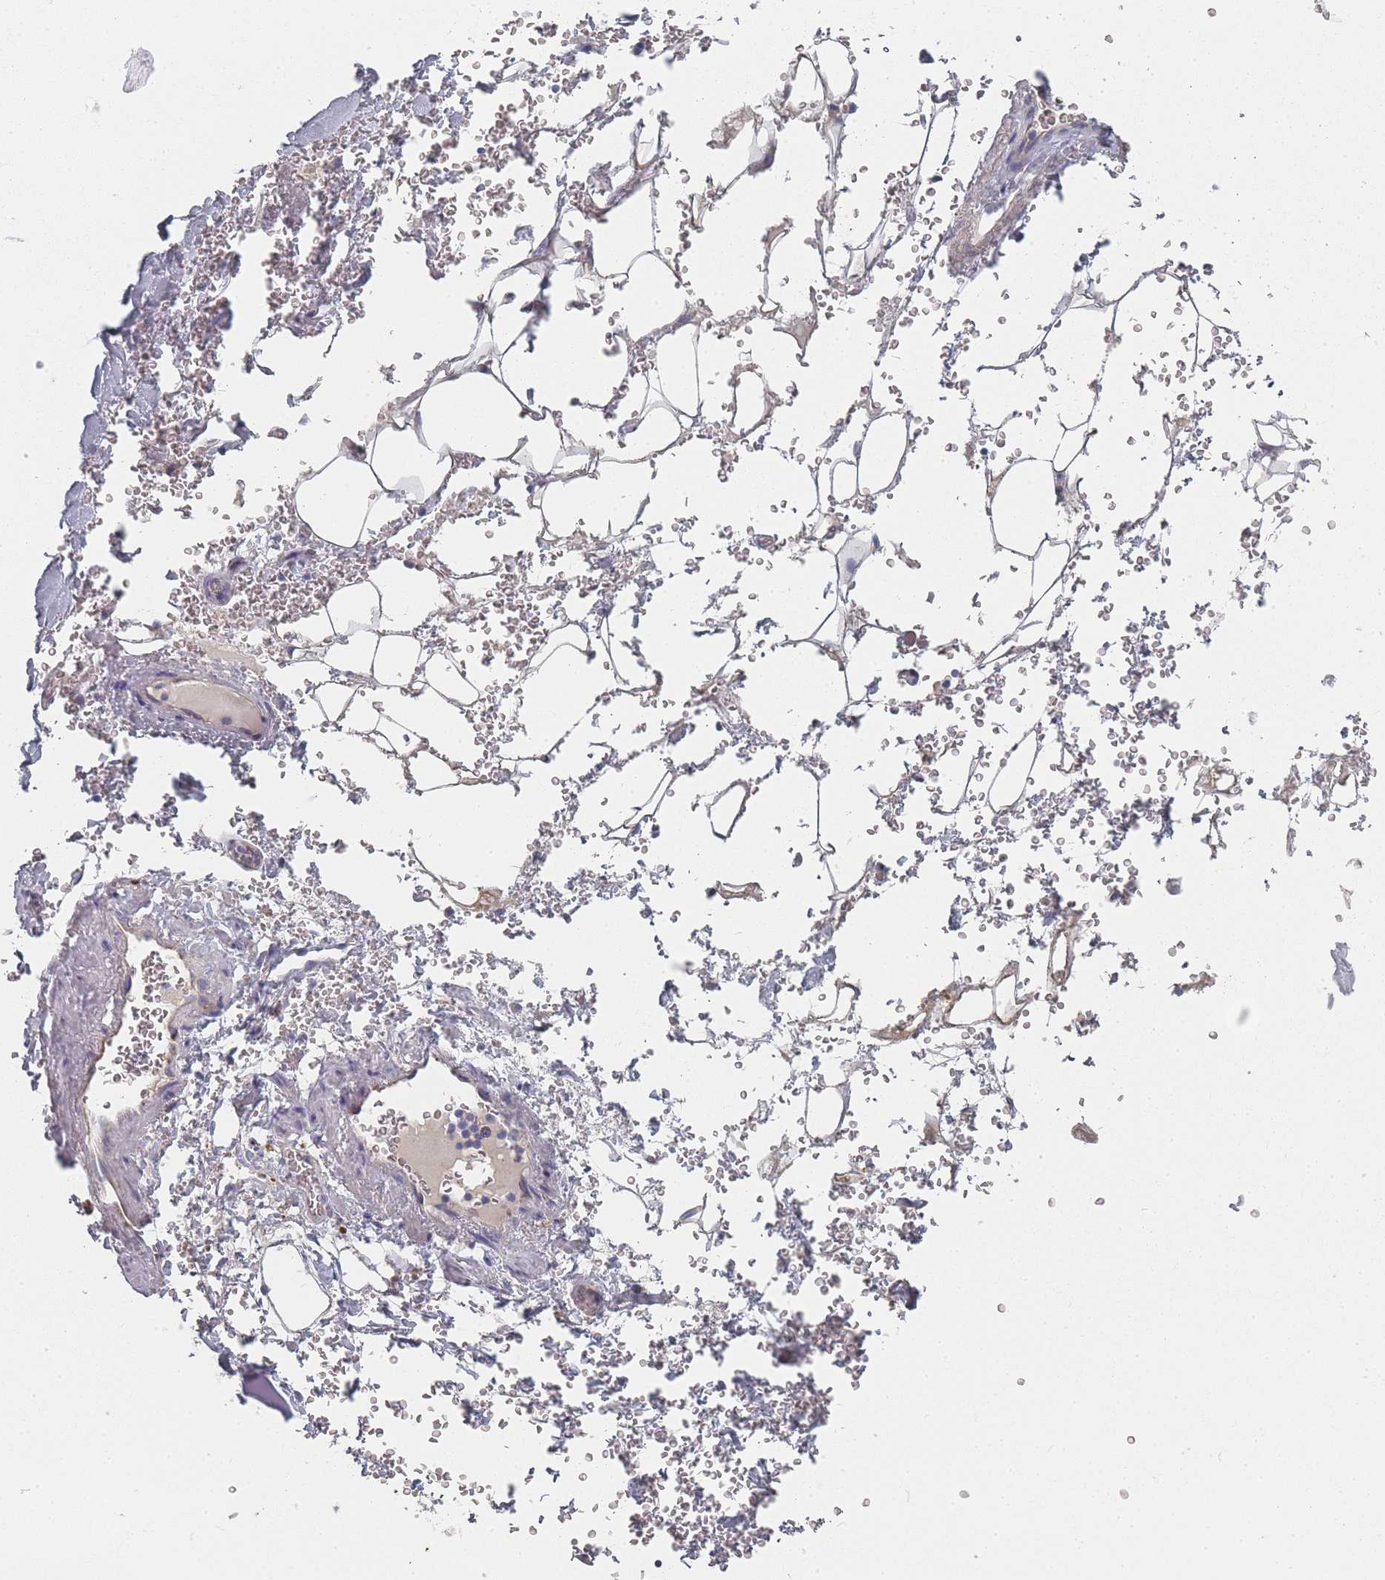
{"staining": {"intensity": "weak", "quantity": "25%-75%", "location": "cytoplasmic/membranous"}, "tissue": "adipose tissue", "cell_type": "Adipocytes", "image_type": "normal", "snomed": [{"axis": "morphology", "description": "Normal tissue, NOS"}, {"axis": "topography", "description": "Cartilage tissue"}], "caption": "High-power microscopy captured an immunohistochemistry (IHC) photomicrograph of benign adipose tissue, revealing weak cytoplasmic/membranous positivity in about 25%-75% of adipocytes.", "gene": "SLC35E4", "patient": {"sex": "female", "age": 63}}